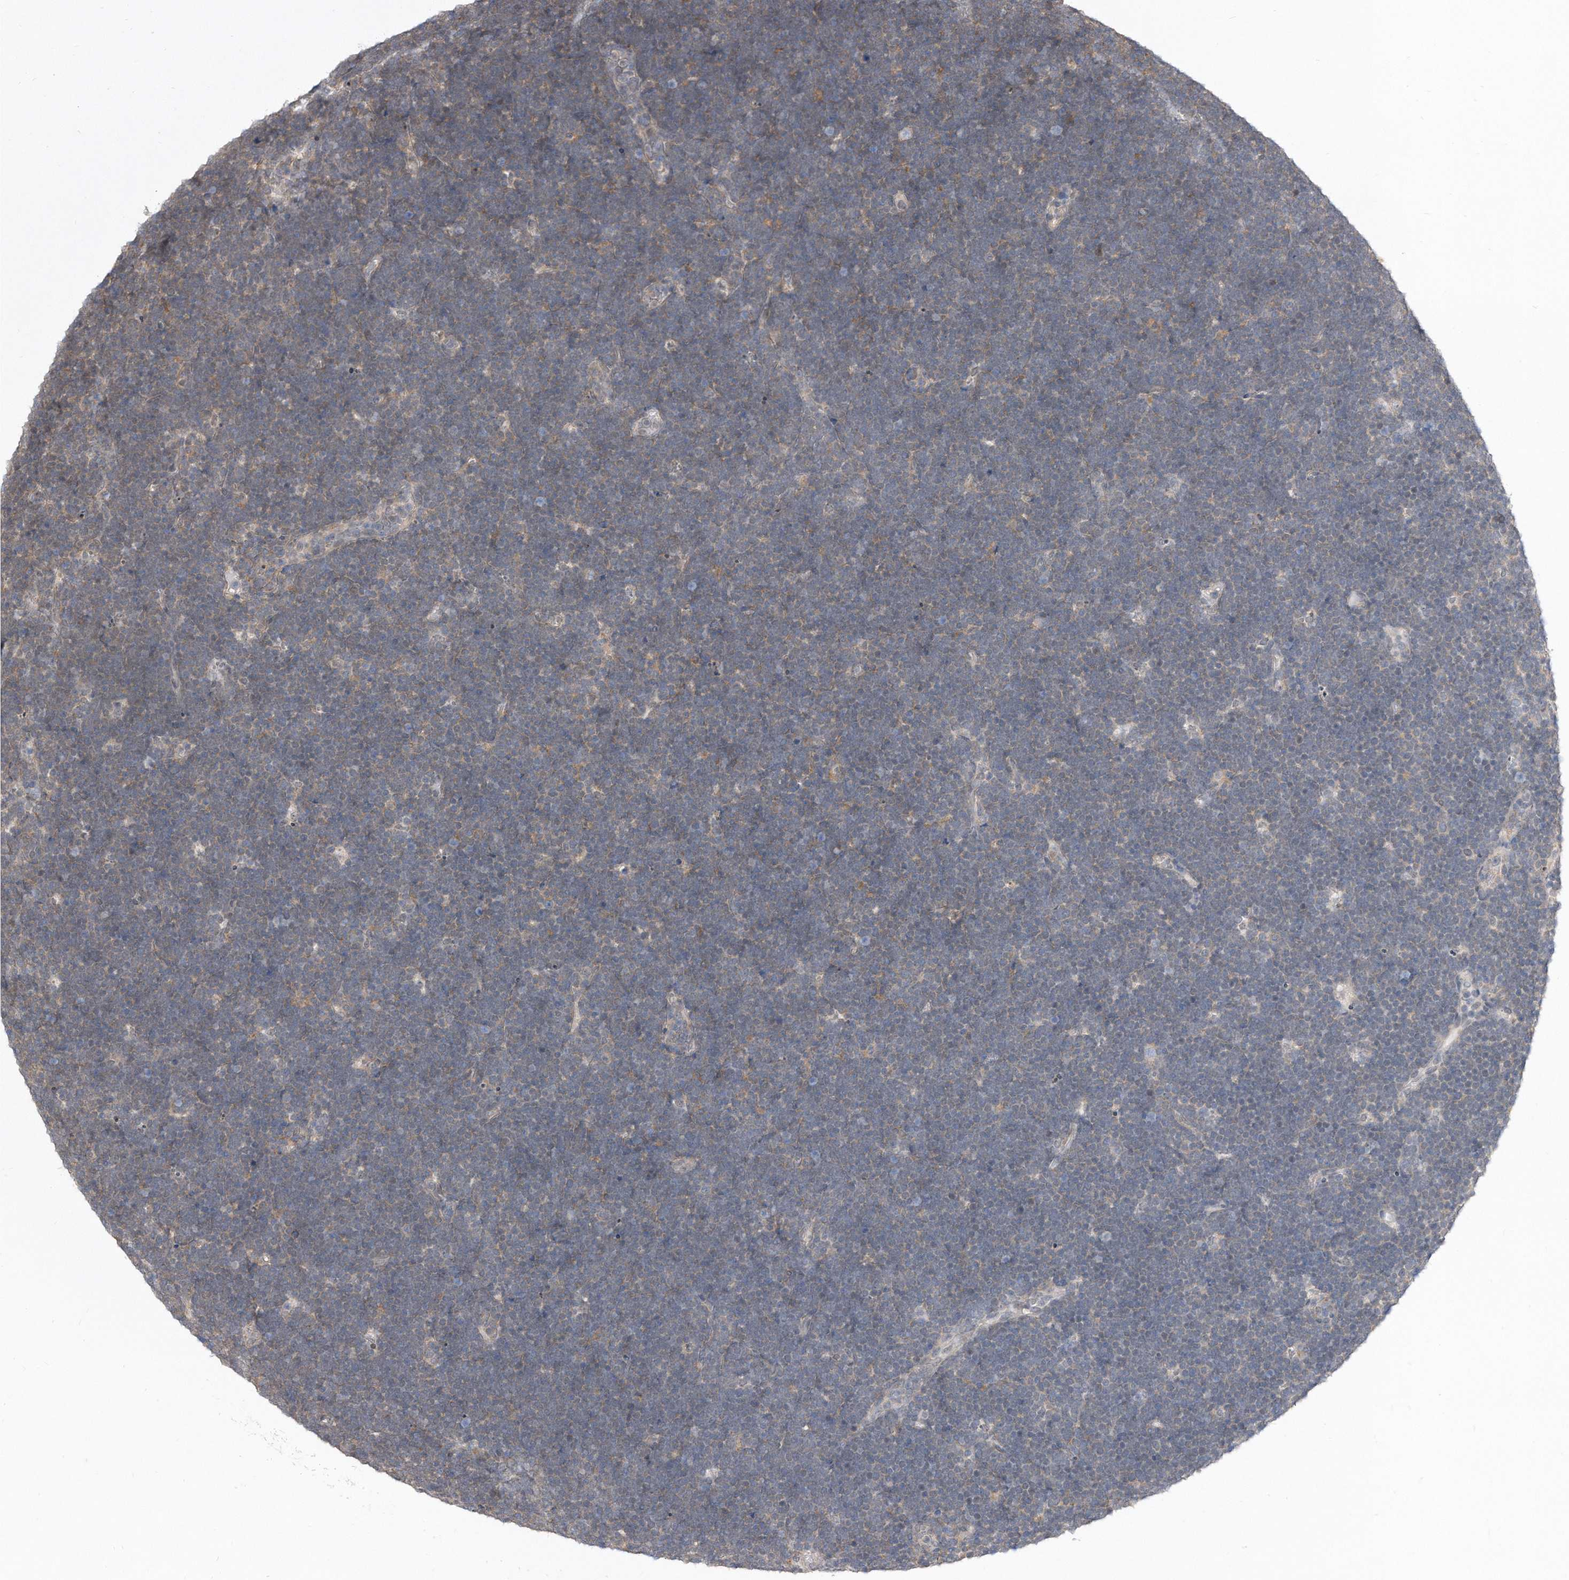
{"staining": {"intensity": "negative", "quantity": "none", "location": "none"}, "tissue": "lymphoma", "cell_type": "Tumor cells", "image_type": "cancer", "snomed": [{"axis": "morphology", "description": "Malignant lymphoma, non-Hodgkin's type, High grade"}, {"axis": "topography", "description": "Lymph node"}], "caption": "Photomicrograph shows no significant protein staining in tumor cells of high-grade malignant lymphoma, non-Hodgkin's type.", "gene": "TCP1", "patient": {"sex": "male", "age": 13}}